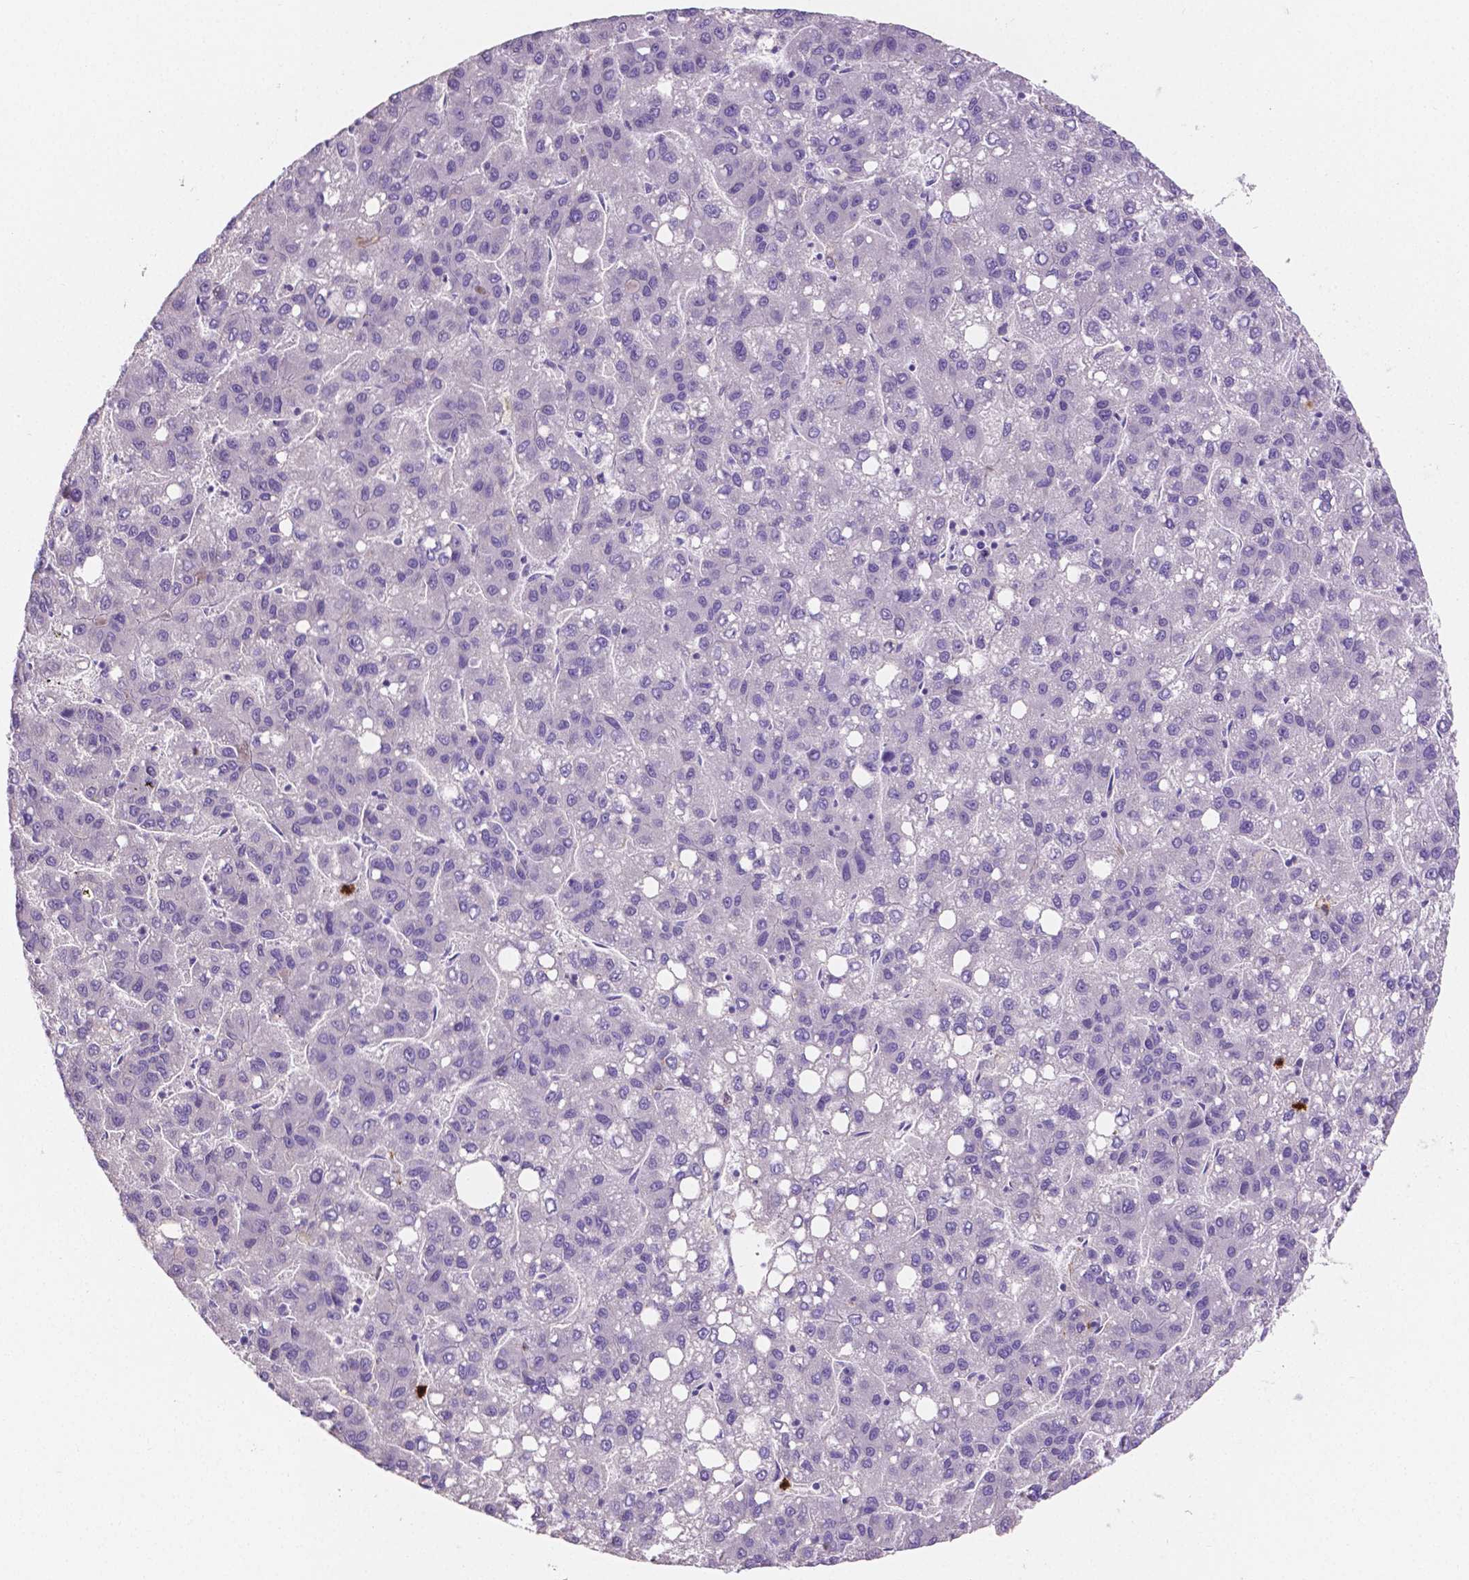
{"staining": {"intensity": "negative", "quantity": "none", "location": "none"}, "tissue": "liver cancer", "cell_type": "Tumor cells", "image_type": "cancer", "snomed": [{"axis": "morphology", "description": "Carcinoma, Hepatocellular, NOS"}, {"axis": "topography", "description": "Liver"}], "caption": "Immunohistochemical staining of liver cancer (hepatocellular carcinoma) exhibits no significant staining in tumor cells.", "gene": "MMP9", "patient": {"sex": "female", "age": 82}}